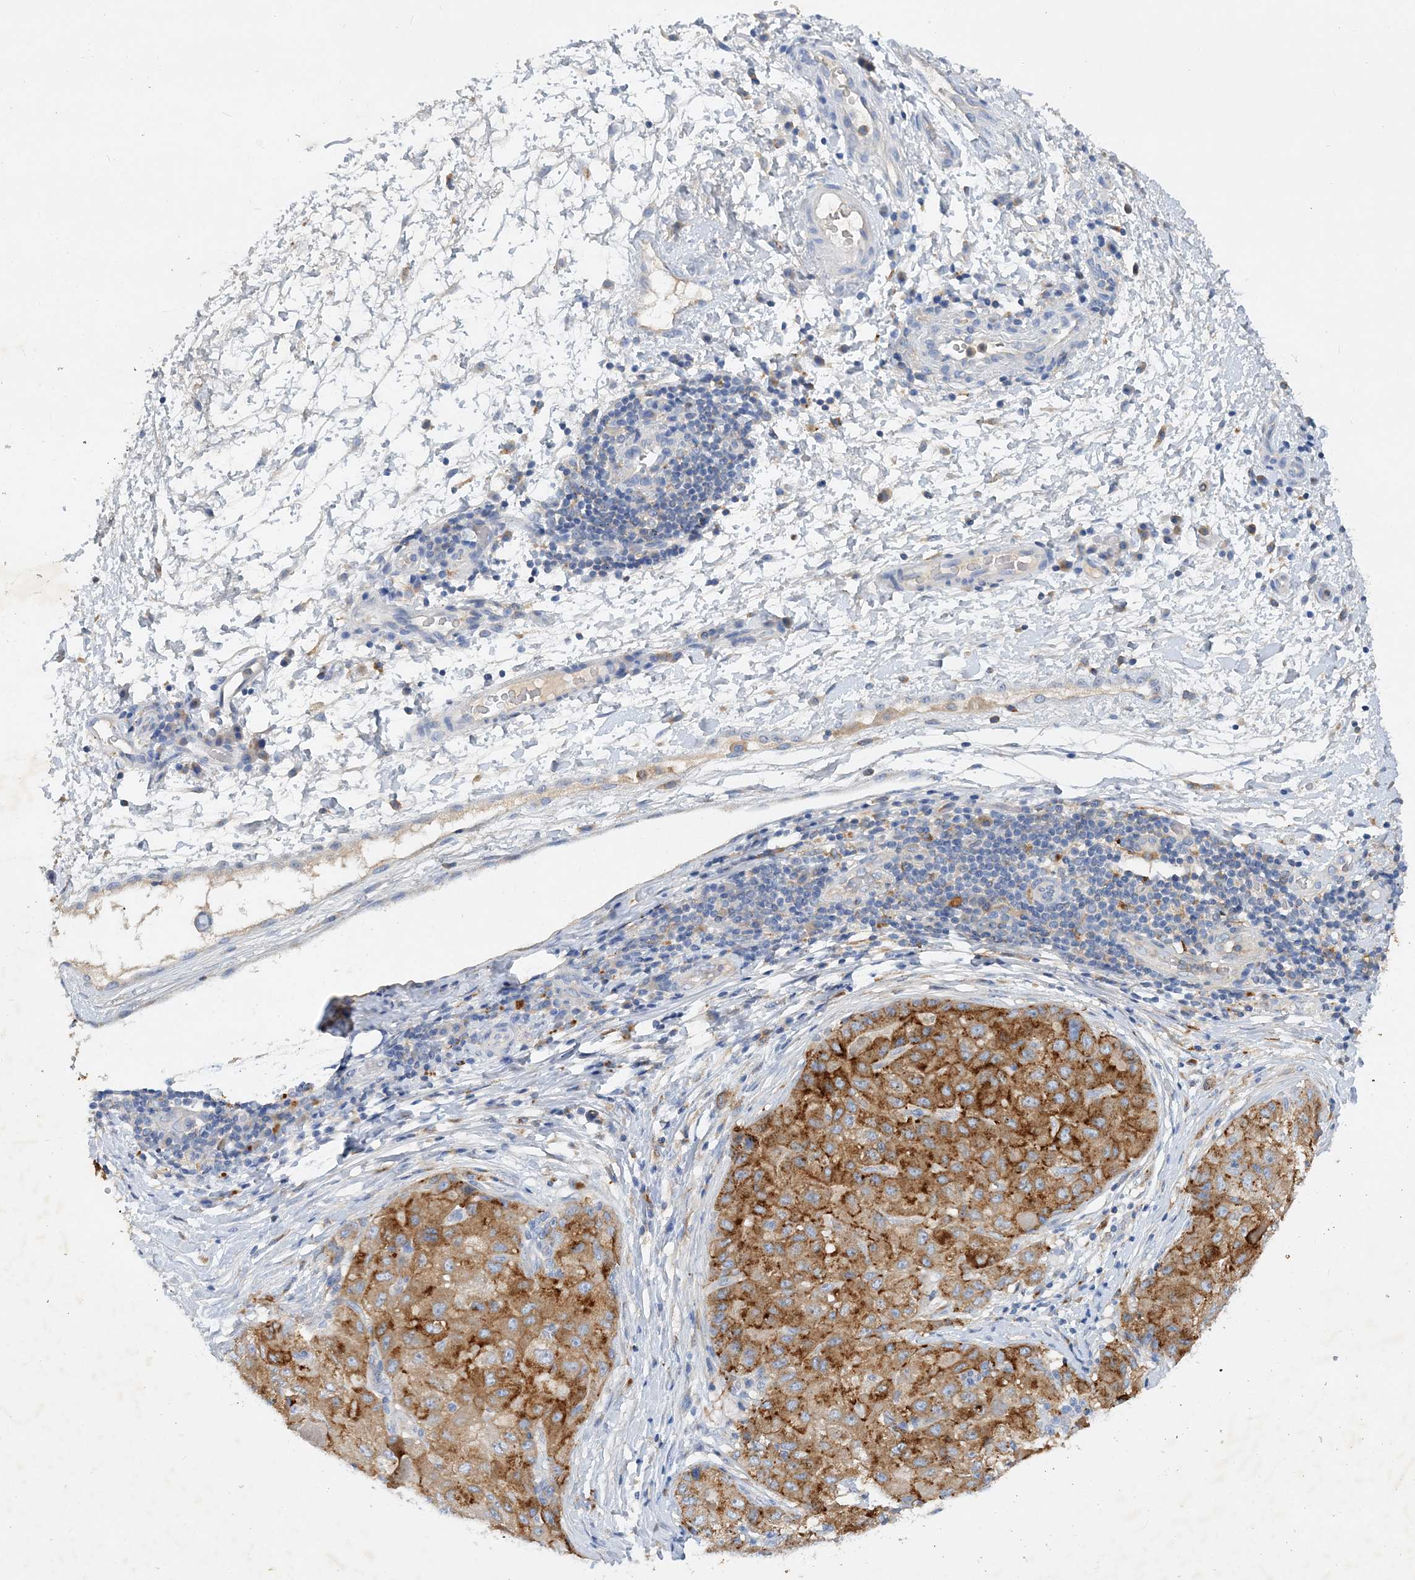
{"staining": {"intensity": "strong", "quantity": ">75%", "location": "cytoplasmic/membranous"}, "tissue": "liver cancer", "cell_type": "Tumor cells", "image_type": "cancer", "snomed": [{"axis": "morphology", "description": "Carcinoma, Hepatocellular, NOS"}, {"axis": "topography", "description": "Liver"}], "caption": "A high-resolution photomicrograph shows immunohistochemistry staining of liver cancer, which exhibits strong cytoplasmic/membranous staining in approximately >75% of tumor cells.", "gene": "GRINA", "patient": {"sex": "male", "age": 80}}